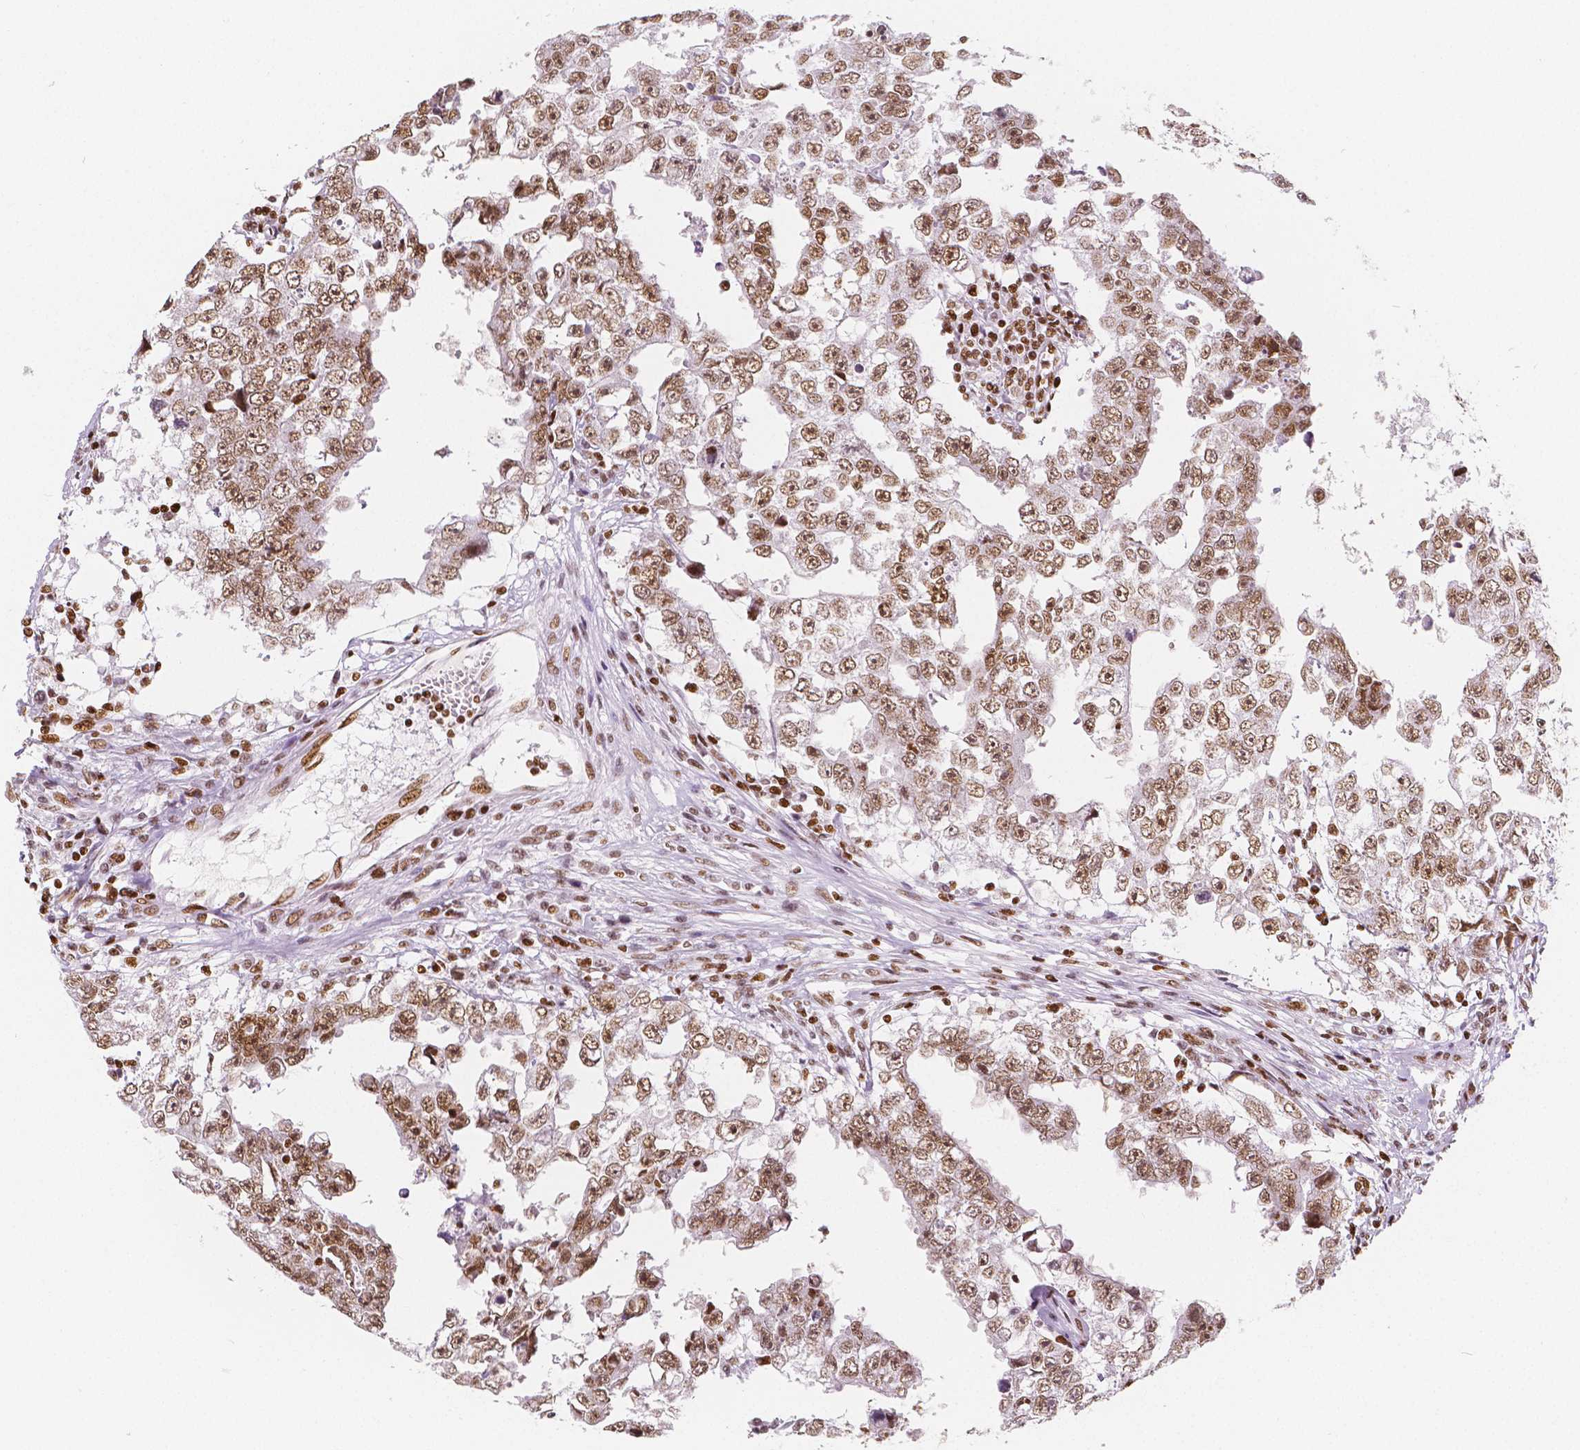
{"staining": {"intensity": "moderate", "quantity": ">75%", "location": "nuclear"}, "tissue": "testis cancer", "cell_type": "Tumor cells", "image_type": "cancer", "snomed": [{"axis": "morphology", "description": "Carcinoma, Embryonal, NOS"}, {"axis": "topography", "description": "Testis"}], "caption": "Testis cancer stained with DAB (3,3'-diaminobenzidine) immunohistochemistry (IHC) displays medium levels of moderate nuclear expression in about >75% of tumor cells.", "gene": "HDAC1", "patient": {"sex": "male", "age": 36}}